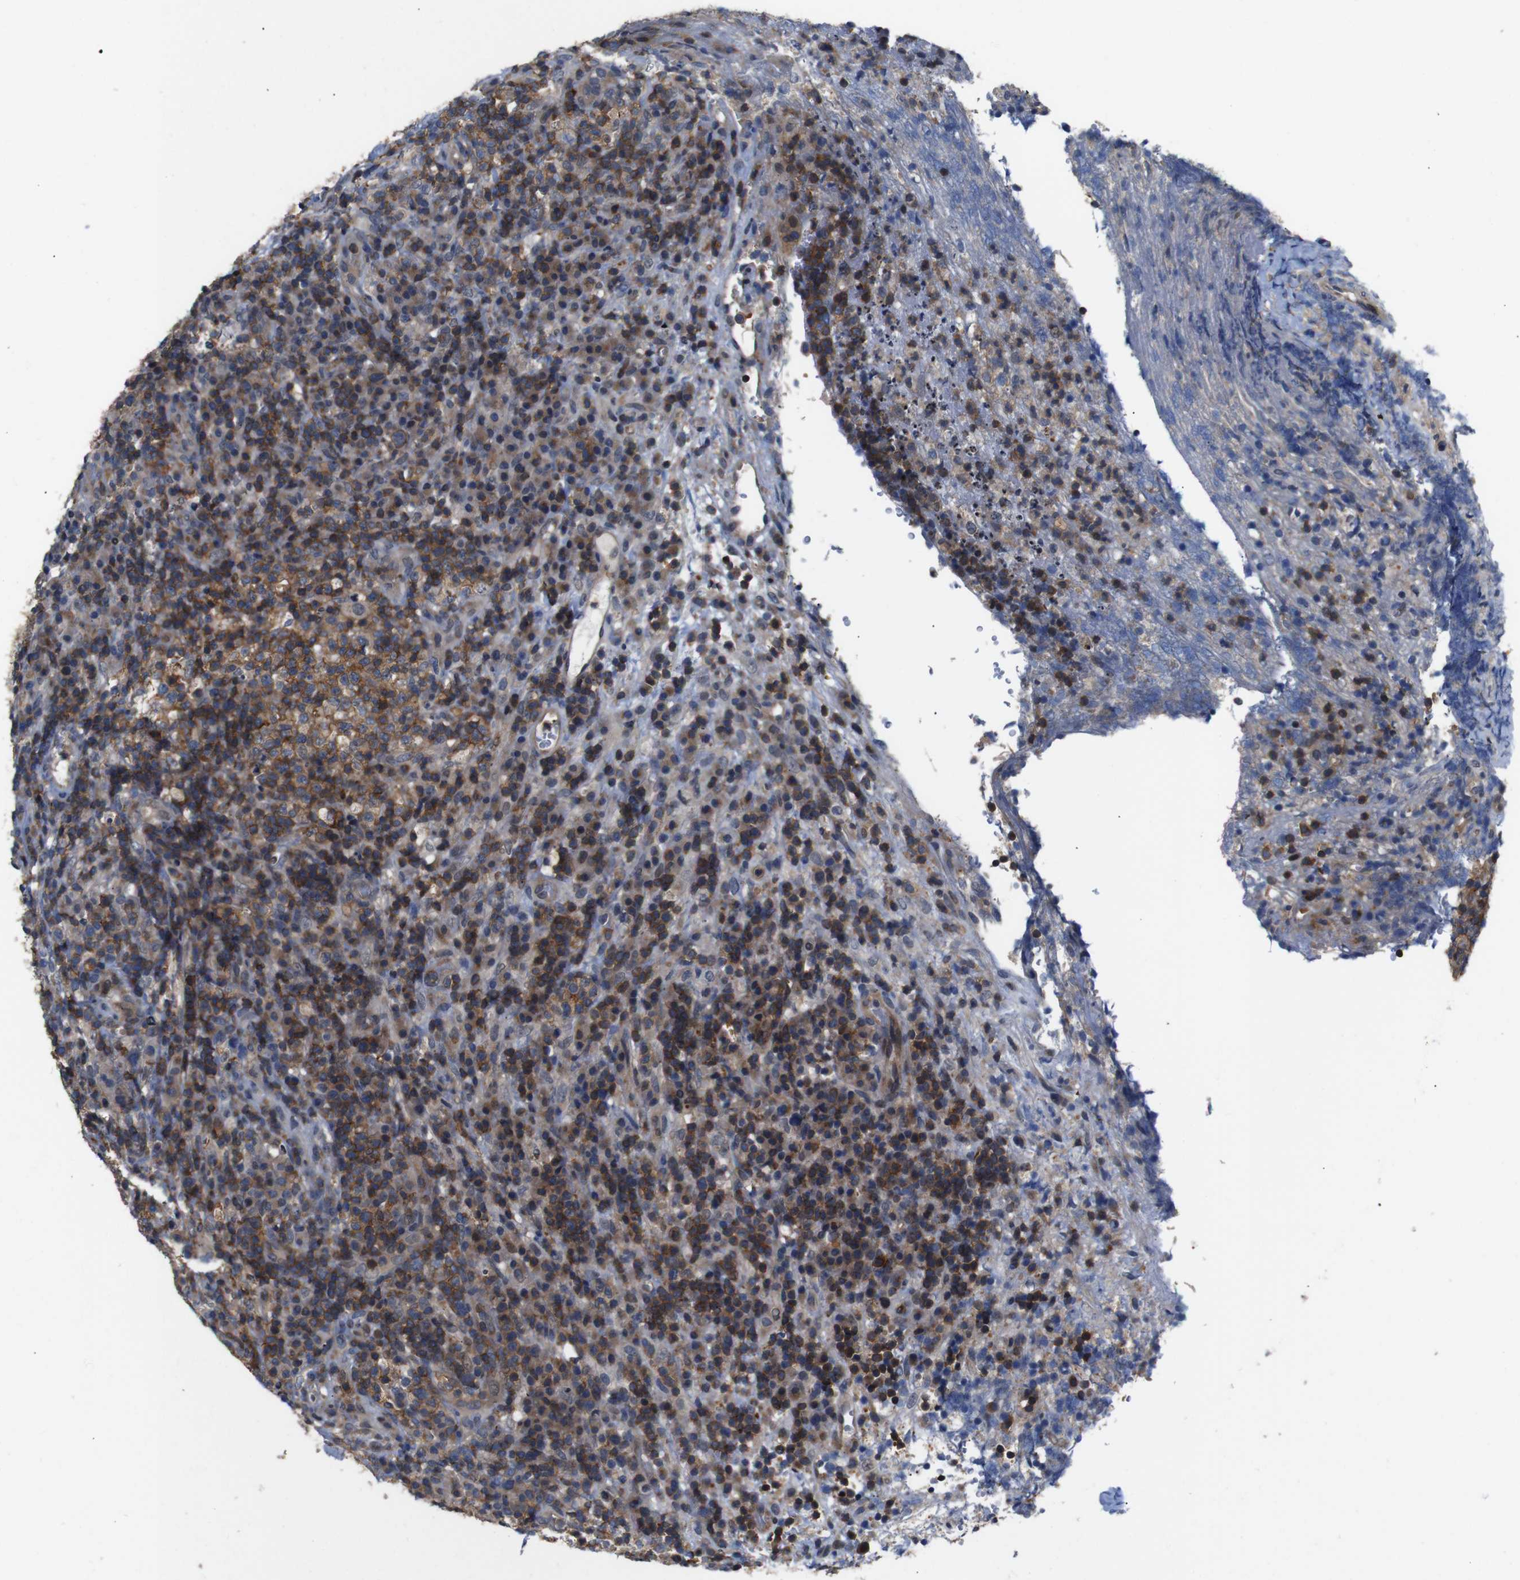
{"staining": {"intensity": "moderate", "quantity": ">75%", "location": "cytoplasmic/membranous"}, "tissue": "lymphoma", "cell_type": "Tumor cells", "image_type": "cancer", "snomed": [{"axis": "morphology", "description": "Malignant lymphoma, non-Hodgkin's type, High grade"}, {"axis": "topography", "description": "Lymph node"}], "caption": "Malignant lymphoma, non-Hodgkin's type (high-grade) was stained to show a protein in brown. There is medium levels of moderate cytoplasmic/membranous expression in about >75% of tumor cells.", "gene": "BRWD3", "patient": {"sex": "female", "age": 76}}